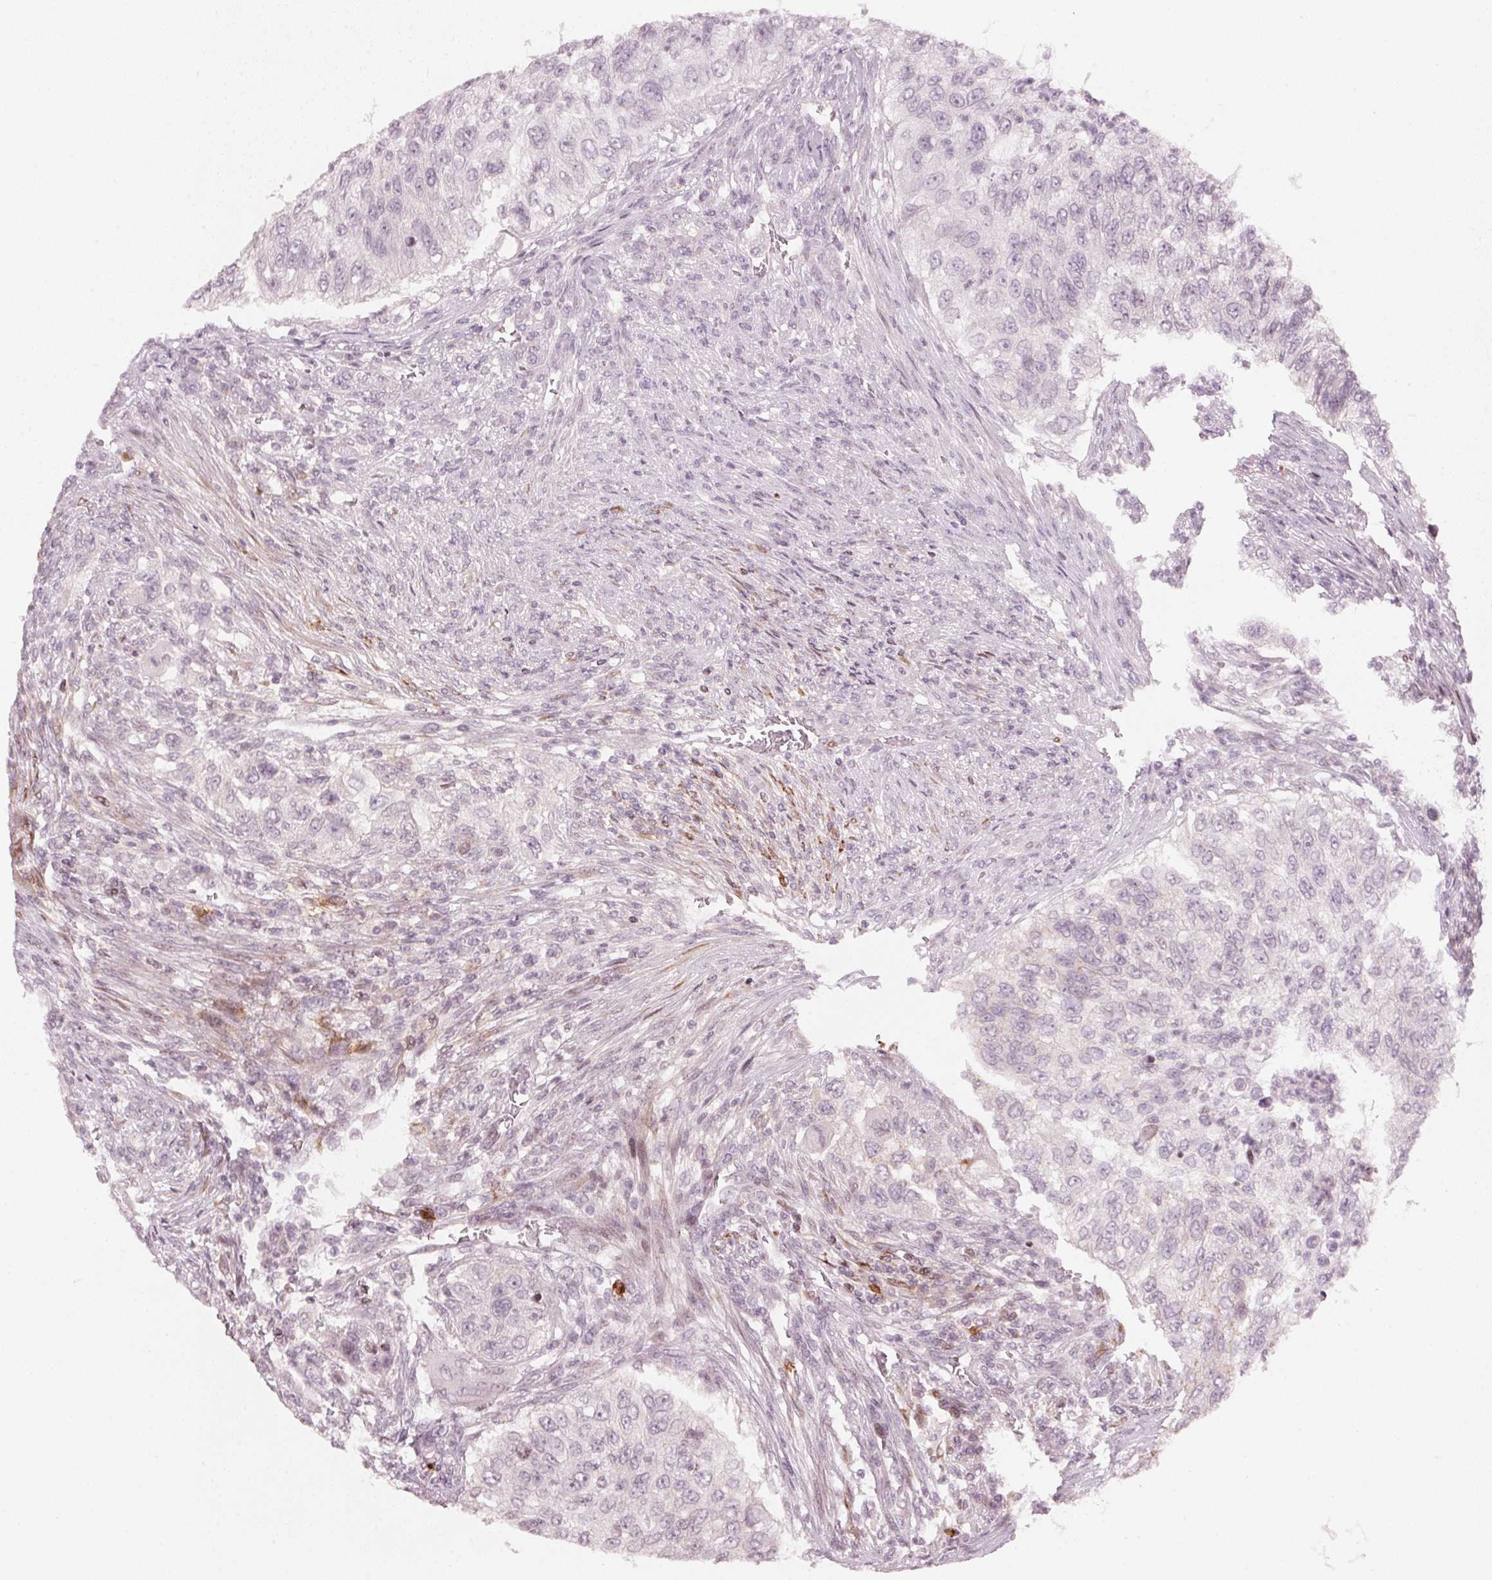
{"staining": {"intensity": "negative", "quantity": "none", "location": "none"}, "tissue": "urothelial cancer", "cell_type": "Tumor cells", "image_type": "cancer", "snomed": [{"axis": "morphology", "description": "Urothelial carcinoma, High grade"}, {"axis": "topography", "description": "Urinary bladder"}], "caption": "The histopathology image demonstrates no staining of tumor cells in urothelial carcinoma (high-grade).", "gene": "SFRP4", "patient": {"sex": "female", "age": 60}}